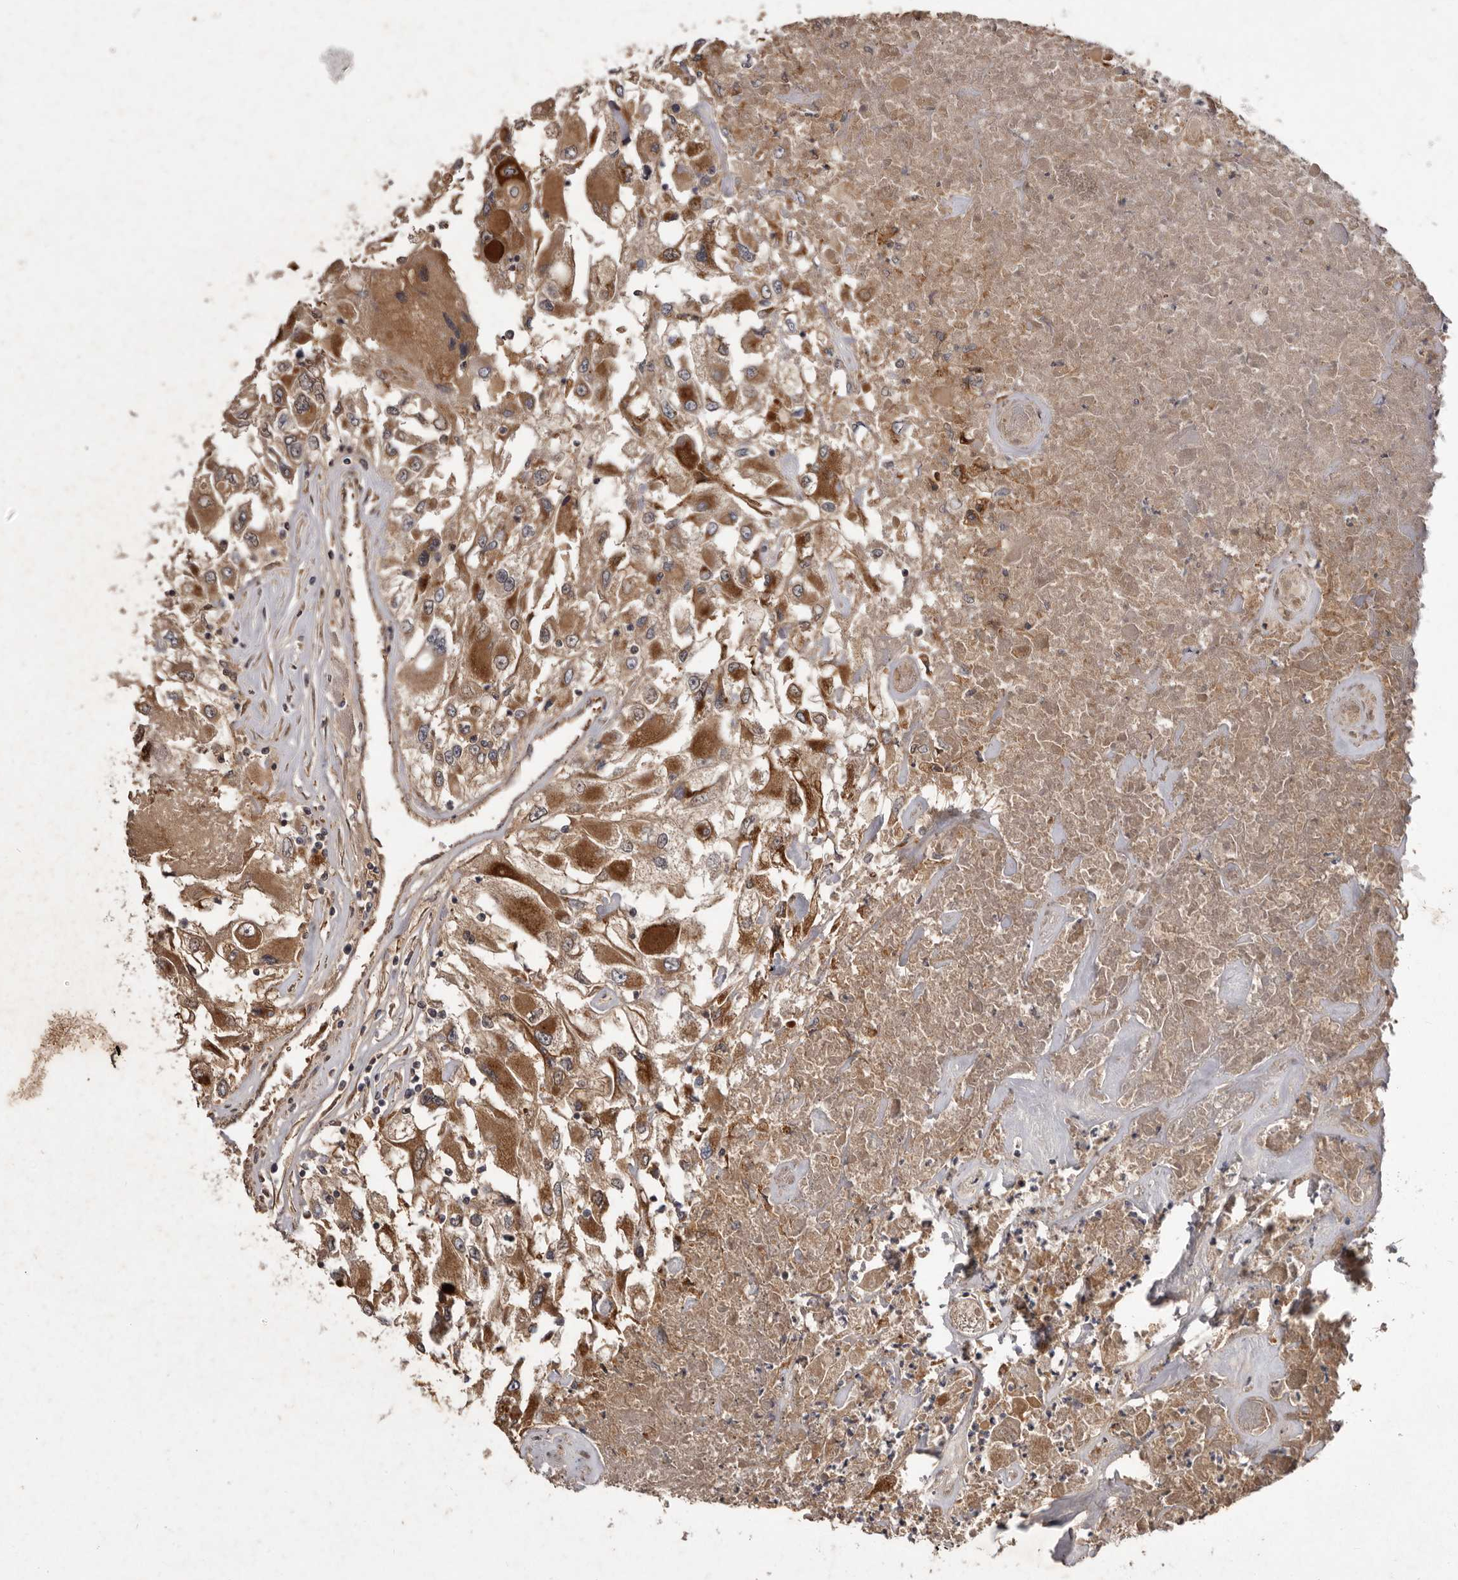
{"staining": {"intensity": "moderate", "quantity": ">75%", "location": "cytoplasmic/membranous"}, "tissue": "renal cancer", "cell_type": "Tumor cells", "image_type": "cancer", "snomed": [{"axis": "morphology", "description": "Adenocarcinoma, NOS"}, {"axis": "topography", "description": "Kidney"}], "caption": "Immunohistochemistry of renal cancer demonstrates medium levels of moderate cytoplasmic/membranous positivity in about >75% of tumor cells.", "gene": "FLAD1", "patient": {"sex": "female", "age": 52}}